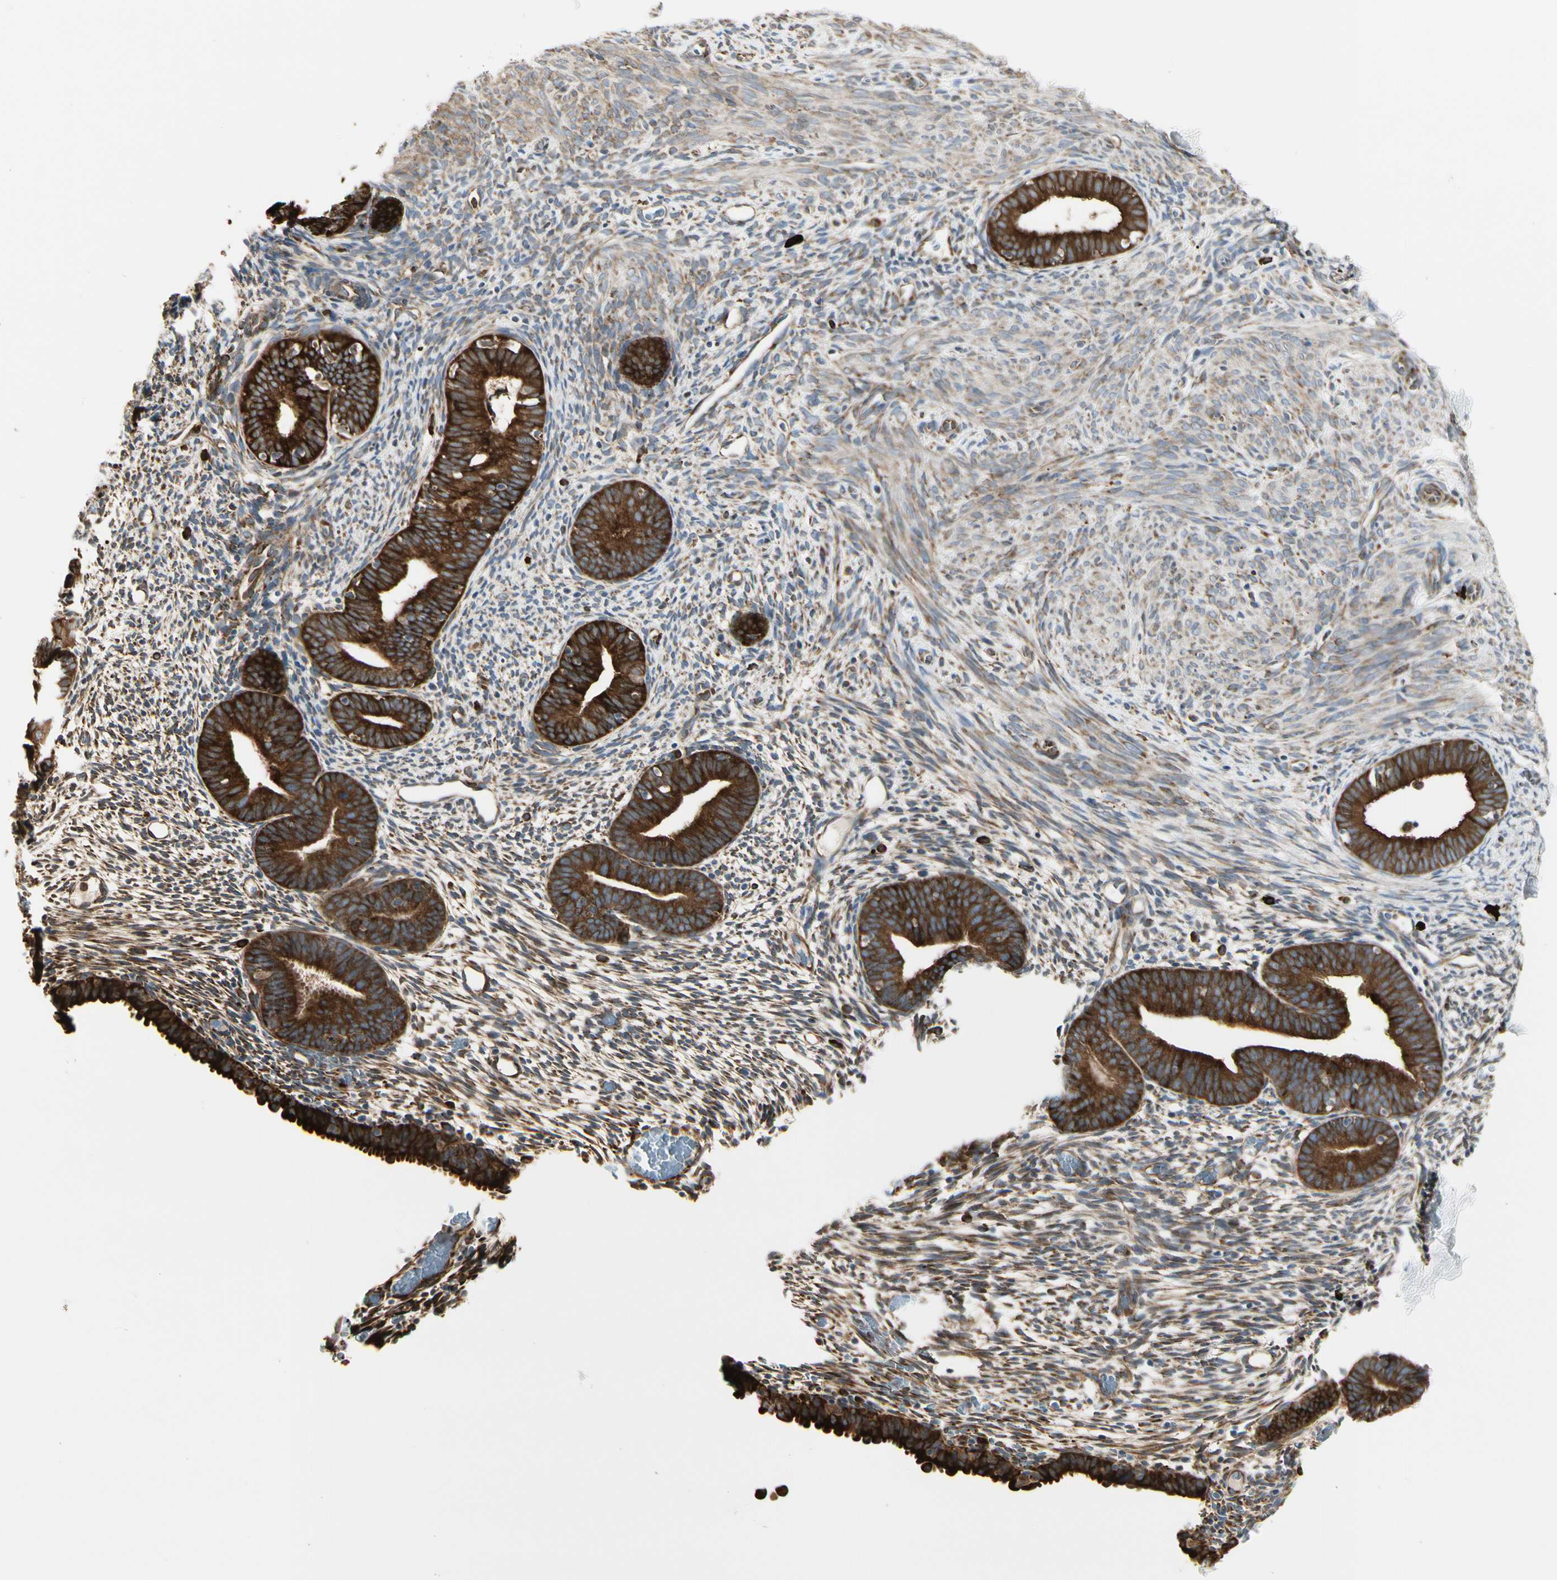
{"staining": {"intensity": "moderate", "quantity": ">75%", "location": "cytoplasmic/membranous"}, "tissue": "endometrium", "cell_type": "Cells in endometrial stroma", "image_type": "normal", "snomed": [{"axis": "morphology", "description": "Normal tissue, NOS"}, {"axis": "morphology", "description": "Atrophy, NOS"}, {"axis": "topography", "description": "Uterus"}, {"axis": "topography", "description": "Endometrium"}], "caption": "This is an image of IHC staining of normal endometrium, which shows moderate positivity in the cytoplasmic/membranous of cells in endometrial stroma.", "gene": "HSP90B1", "patient": {"sex": "female", "age": 68}}